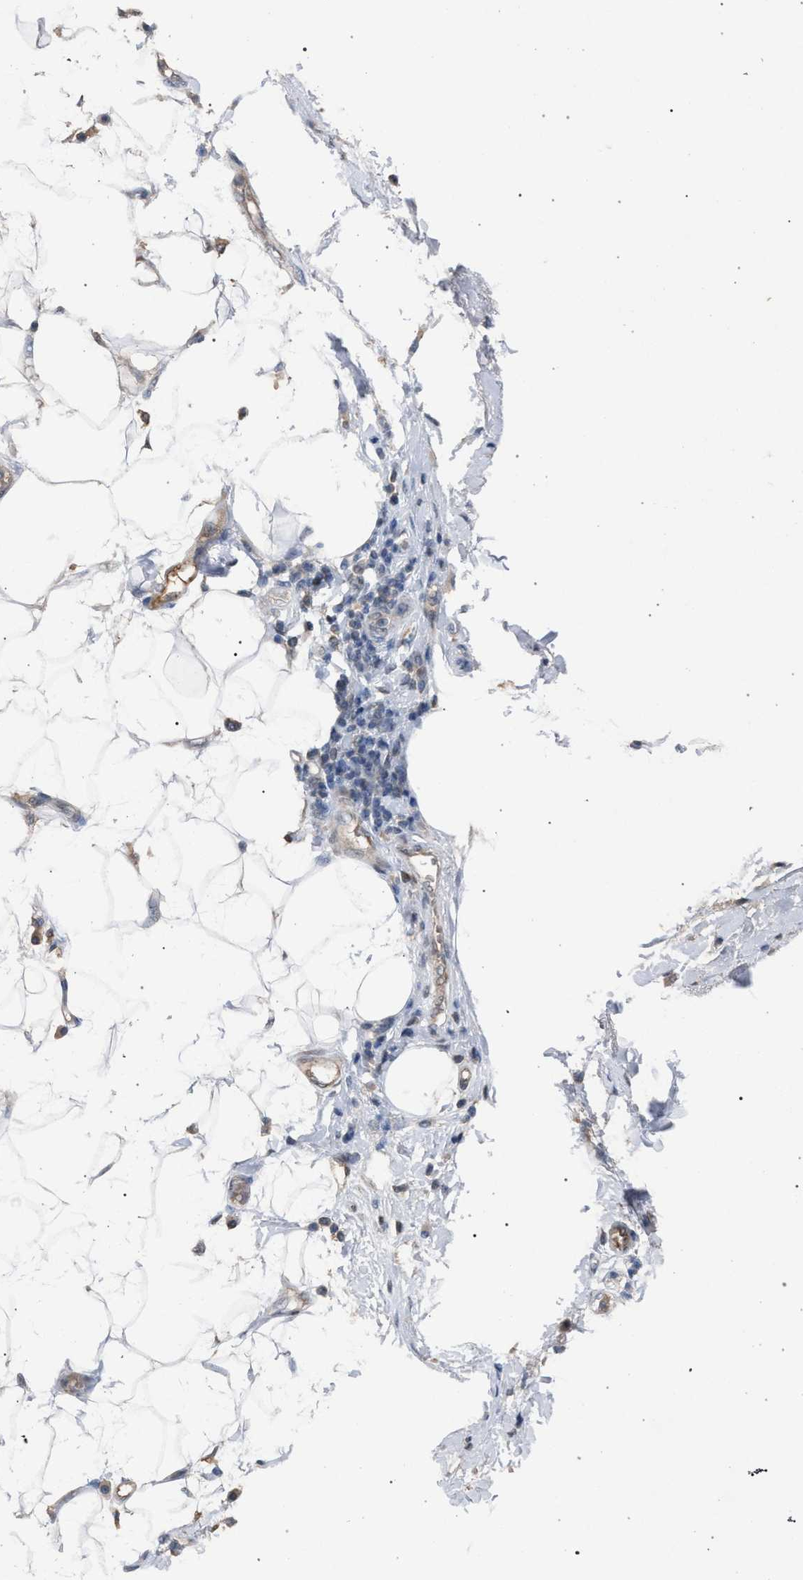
{"staining": {"intensity": "weak", "quantity": ">75%", "location": "cytoplasmic/membranous"}, "tissue": "adipose tissue", "cell_type": "Adipocytes", "image_type": "normal", "snomed": [{"axis": "morphology", "description": "Normal tissue, NOS"}, {"axis": "morphology", "description": "Adenocarcinoma, NOS"}, {"axis": "topography", "description": "Duodenum"}, {"axis": "topography", "description": "Peripheral nerve tissue"}], "caption": "Weak cytoplasmic/membranous expression for a protein is present in approximately >75% of adipocytes of unremarkable adipose tissue using immunohistochemistry (IHC).", "gene": "TECPR1", "patient": {"sex": "female", "age": 60}}